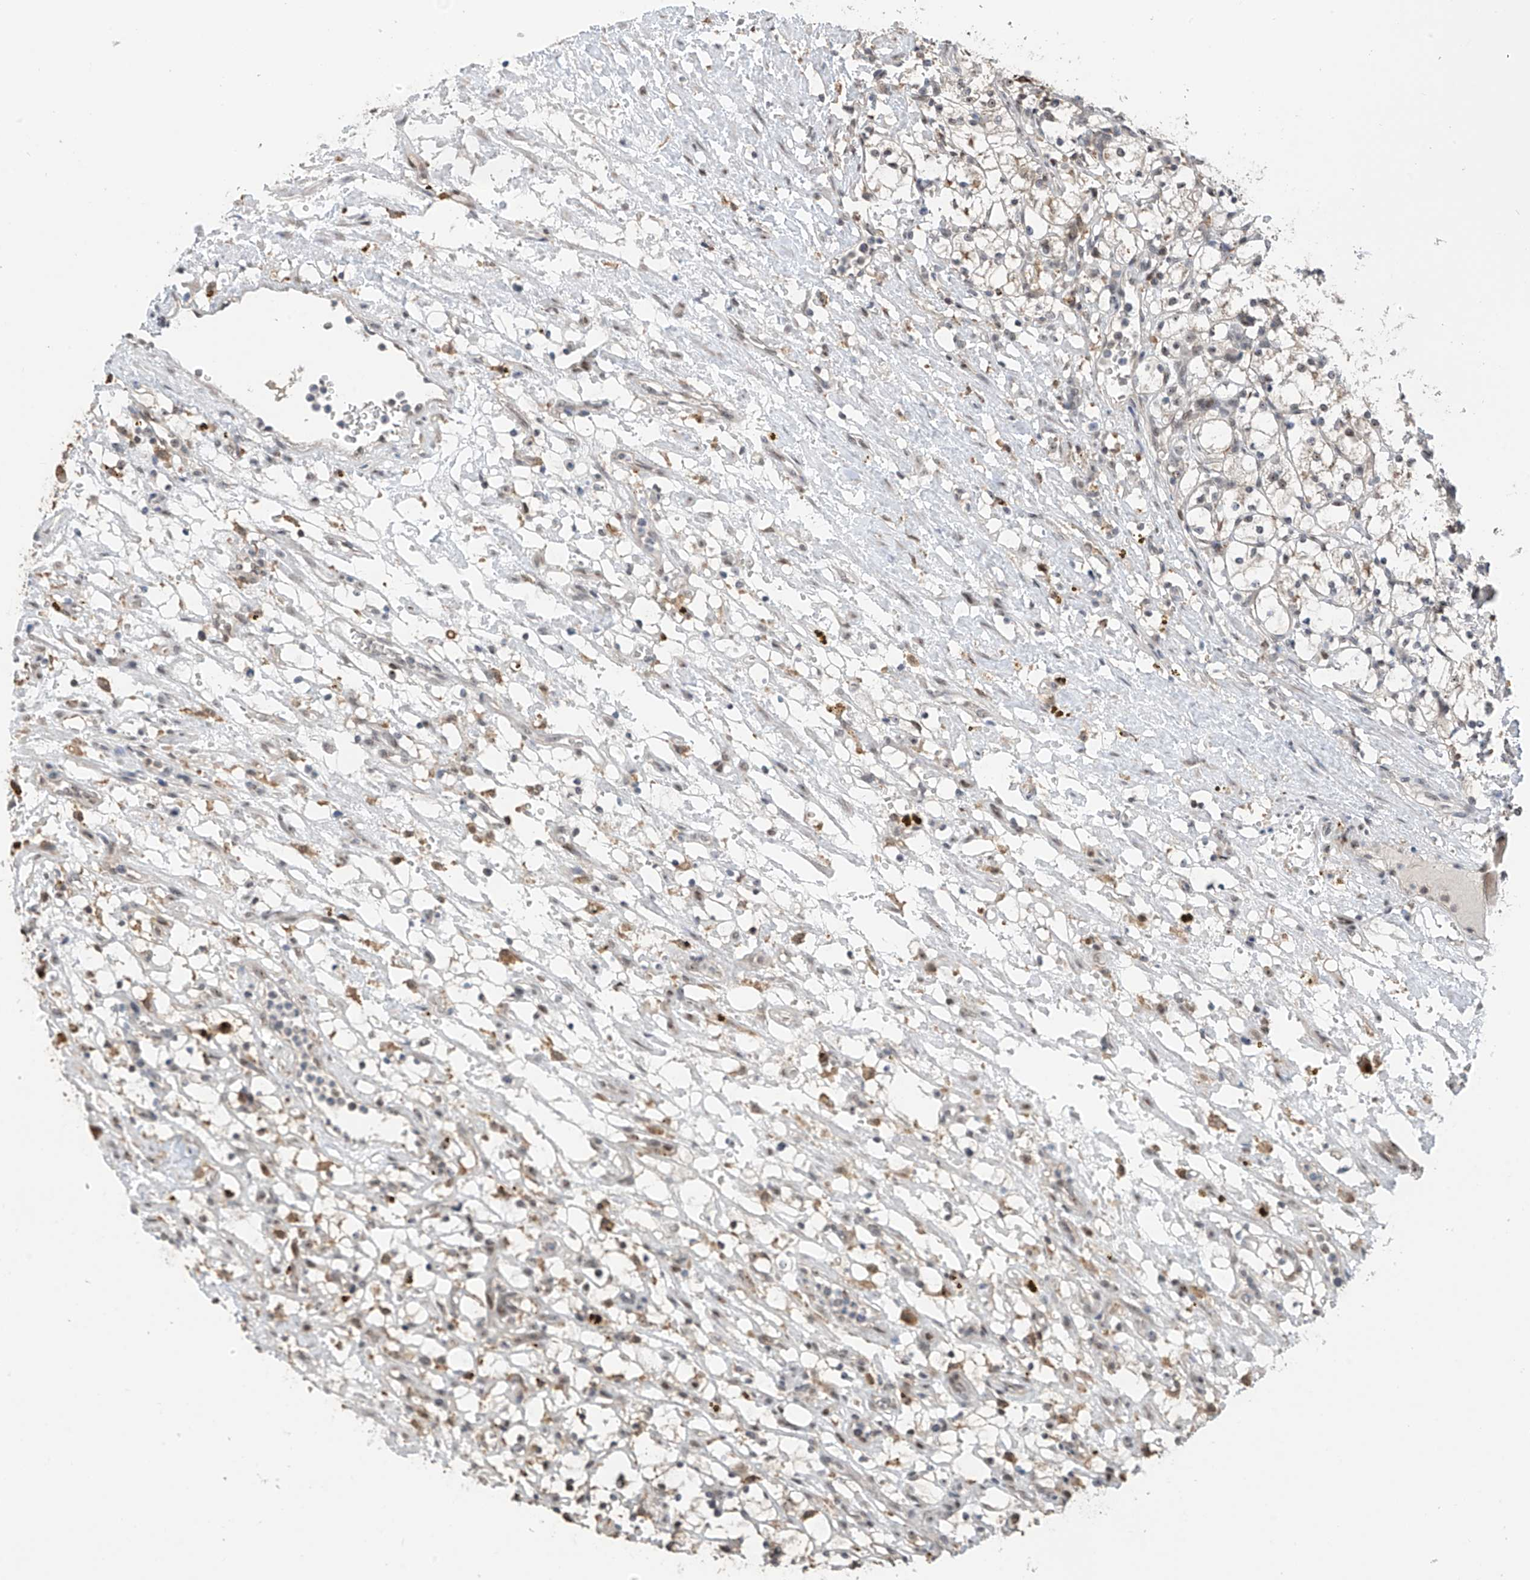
{"staining": {"intensity": "negative", "quantity": "none", "location": "none"}, "tissue": "renal cancer", "cell_type": "Tumor cells", "image_type": "cancer", "snomed": [{"axis": "morphology", "description": "Adenocarcinoma, NOS"}, {"axis": "topography", "description": "Kidney"}], "caption": "Immunohistochemistry photomicrograph of neoplastic tissue: adenocarcinoma (renal) stained with DAB shows no significant protein staining in tumor cells.", "gene": "C1orf131", "patient": {"sex": "female", "age": 69}}